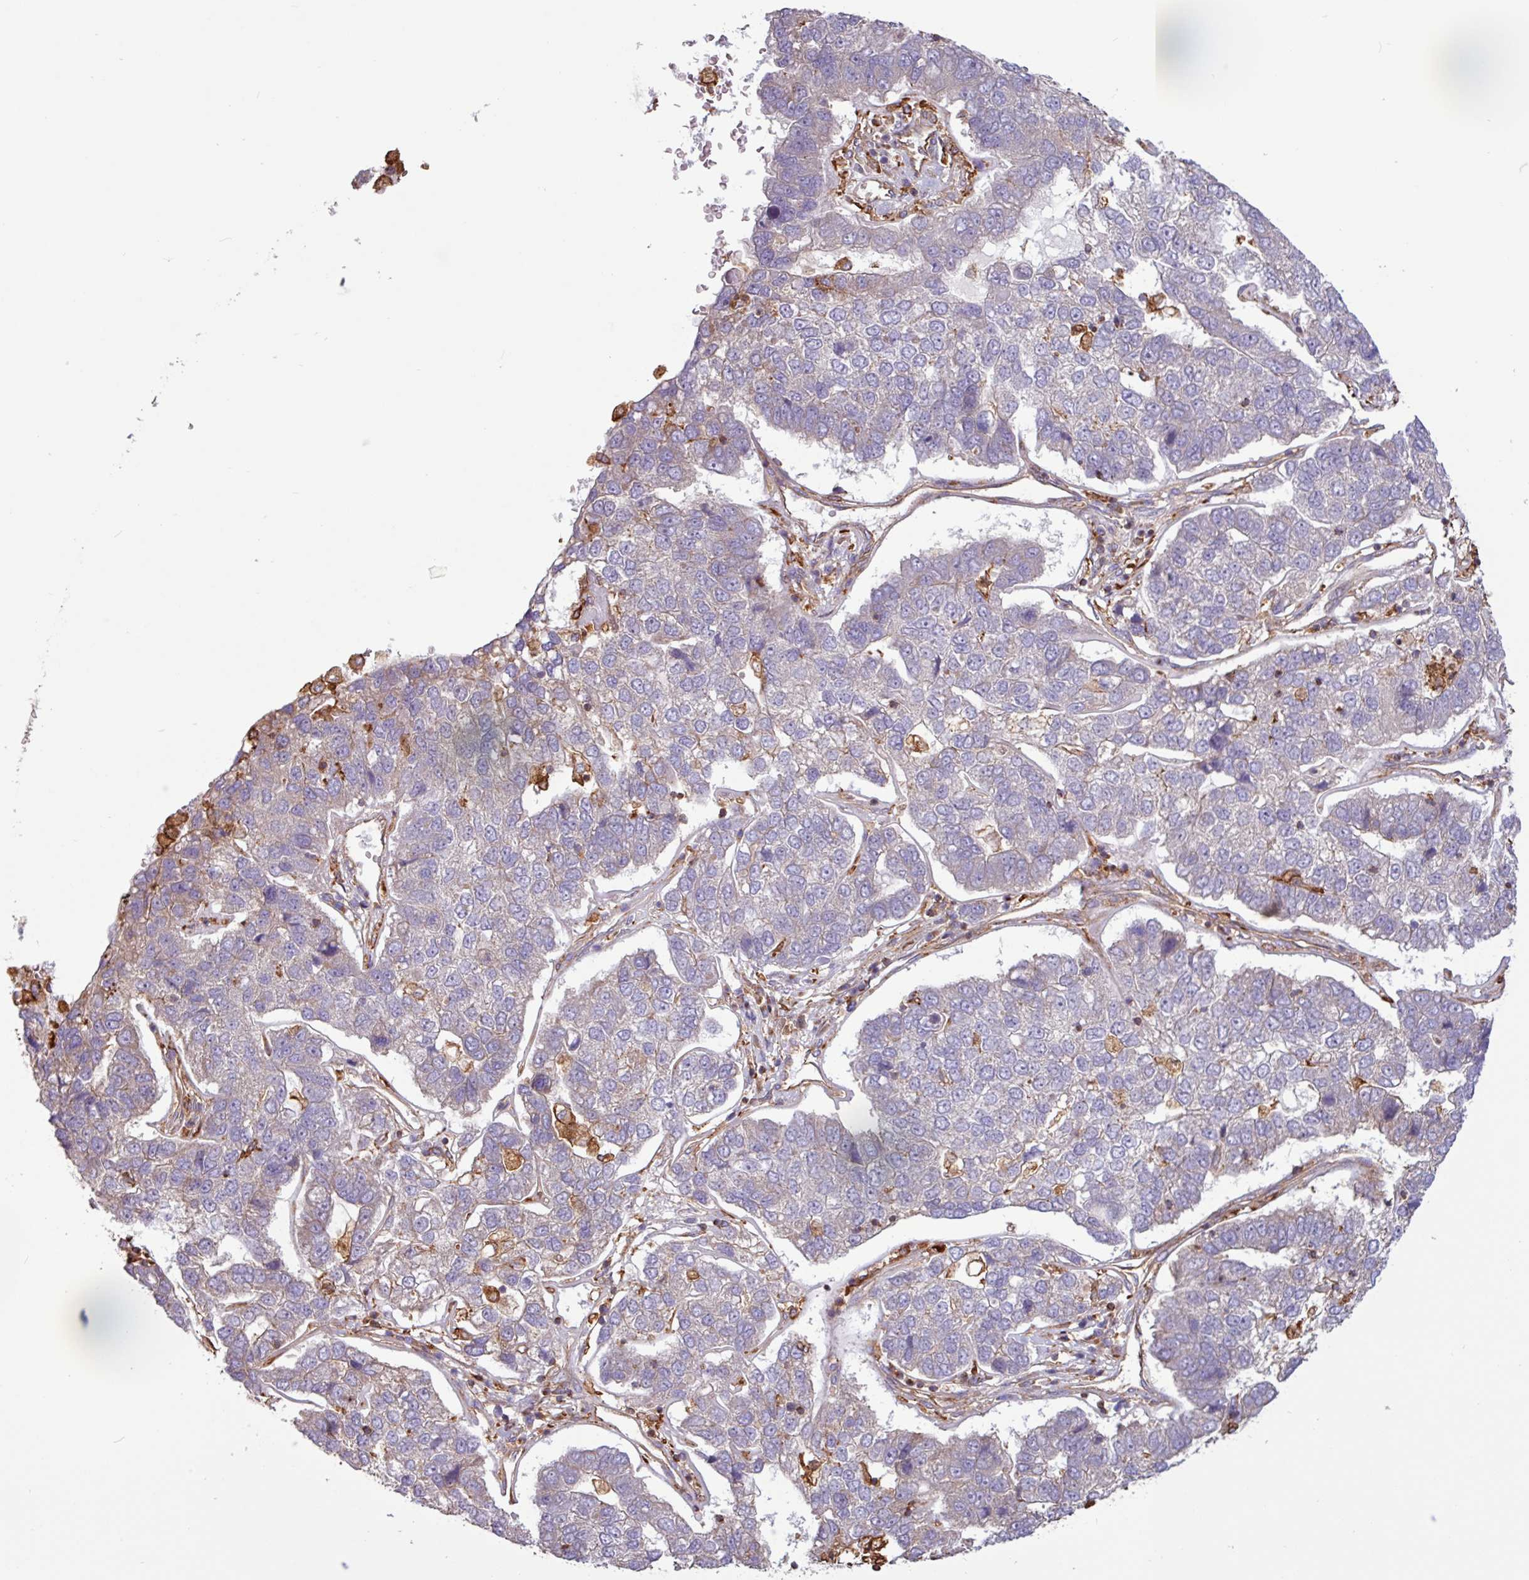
{"staining": {"intensity": "negative", "quantity": "none", "location": "none"}, "tissue": "pancreatic cancer", "cell_type": "Tumor cells", "image_type": "cancer", "snomed": [{"axis": "morphology", "description": "Adenocarcinoma, NOS"}, {"axis": "topography", "description": "Pancreas"}], "caption": "DAB (3,3'-diaminobenzidine) immunohistochemical staining of pancreatic cancer demonstrates no significant positivity in tumor cells.", "gene": "ACTR3", "patient": {"sex": "female", "age": 61}}